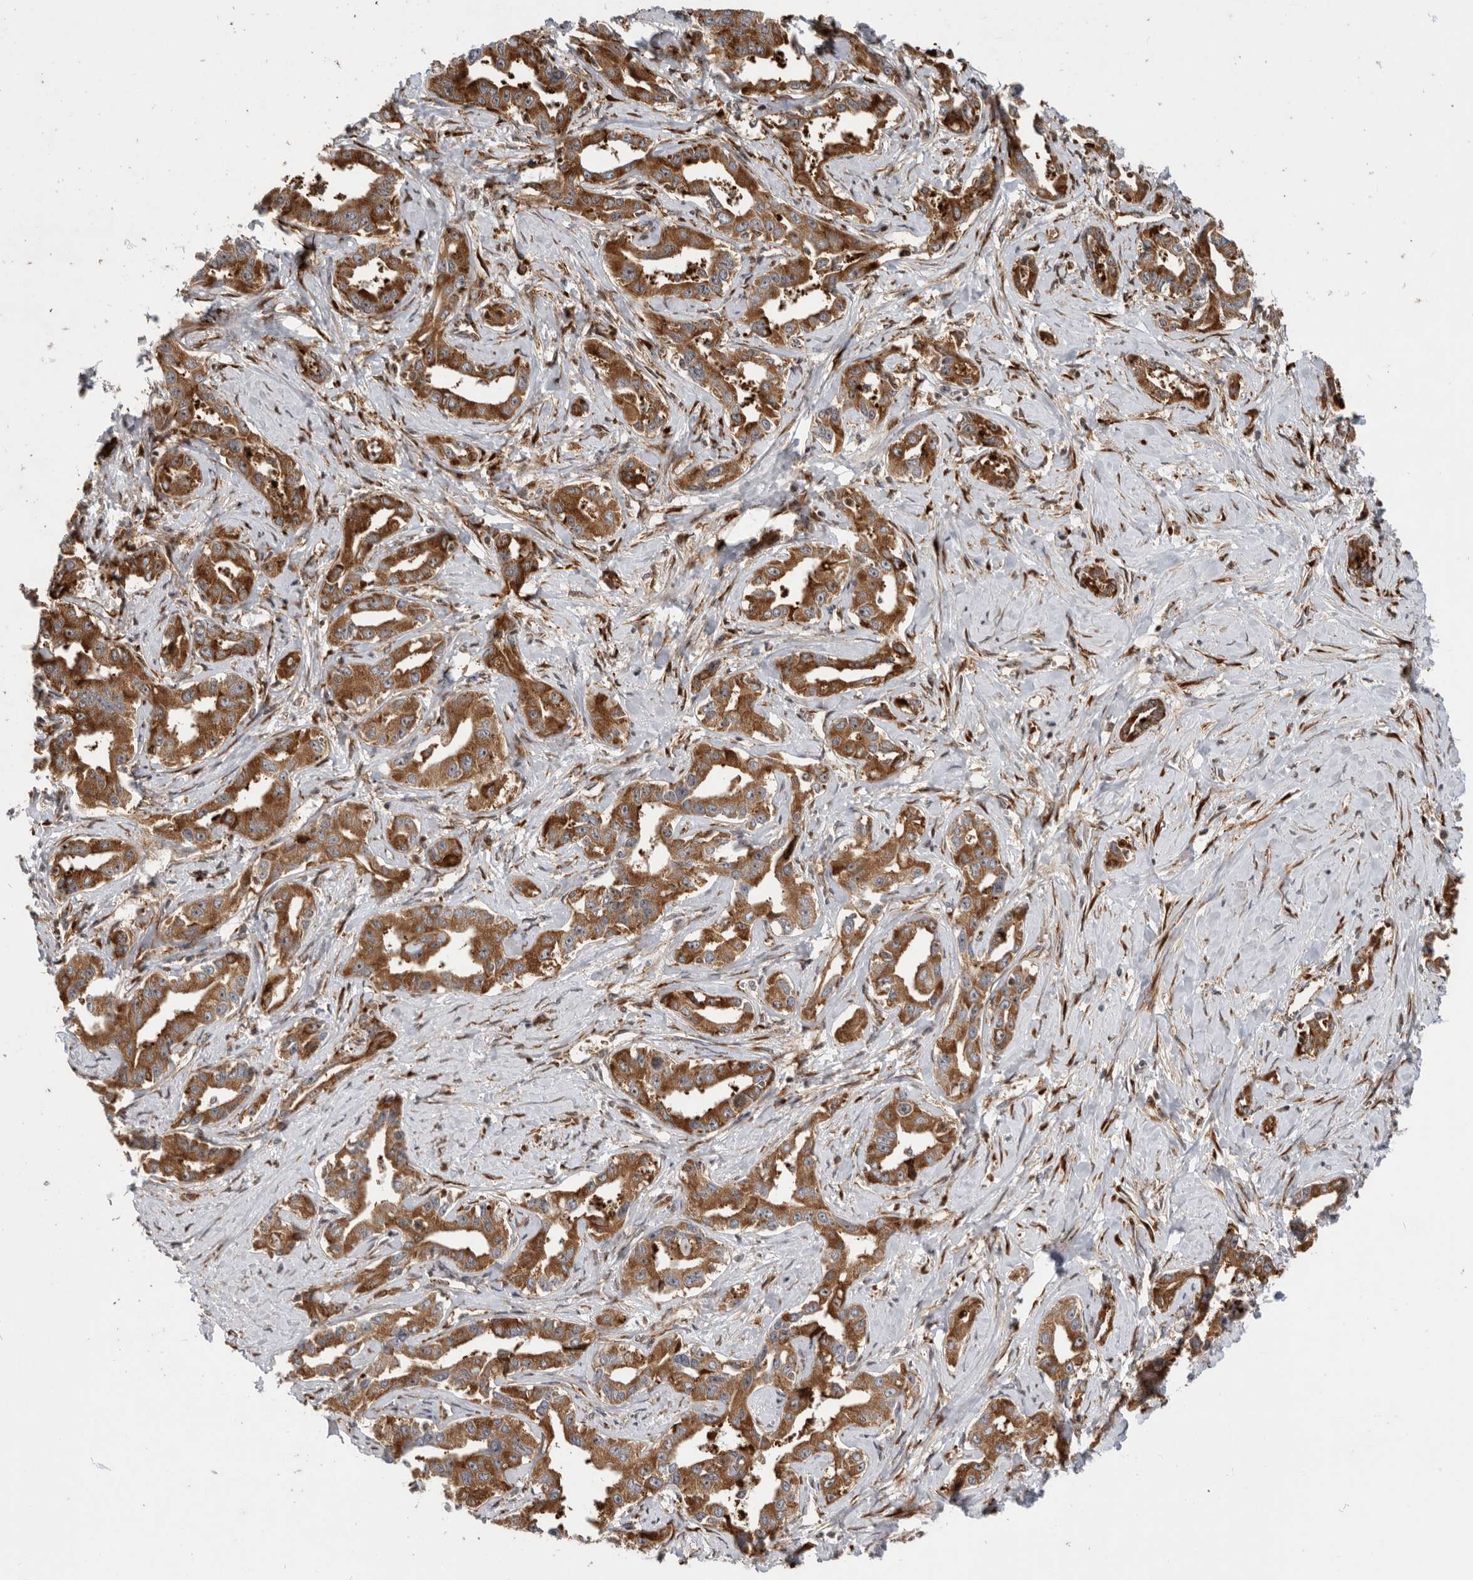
{"staining": {"intensity": "moderate", "quantity": ">75%", "location": "cytoplasmic/membranous"}, "tissue": "liver cancer", "cell_type": "Tumor cells", "image_type": "cancer", "snomed": [{"axis": "morphology", "description": "Cholangiocarcinoma"}, {"axis": "topography", "description": "Liver"}], "caption": "Protein staining demonstrates moderate cytoplasmic/membranous positivity in approximately >75% of tumor cells in cholangiocarcinoma (liver).", "gene": "FZD3", "patient": {"sex": "male", "age": 59}}